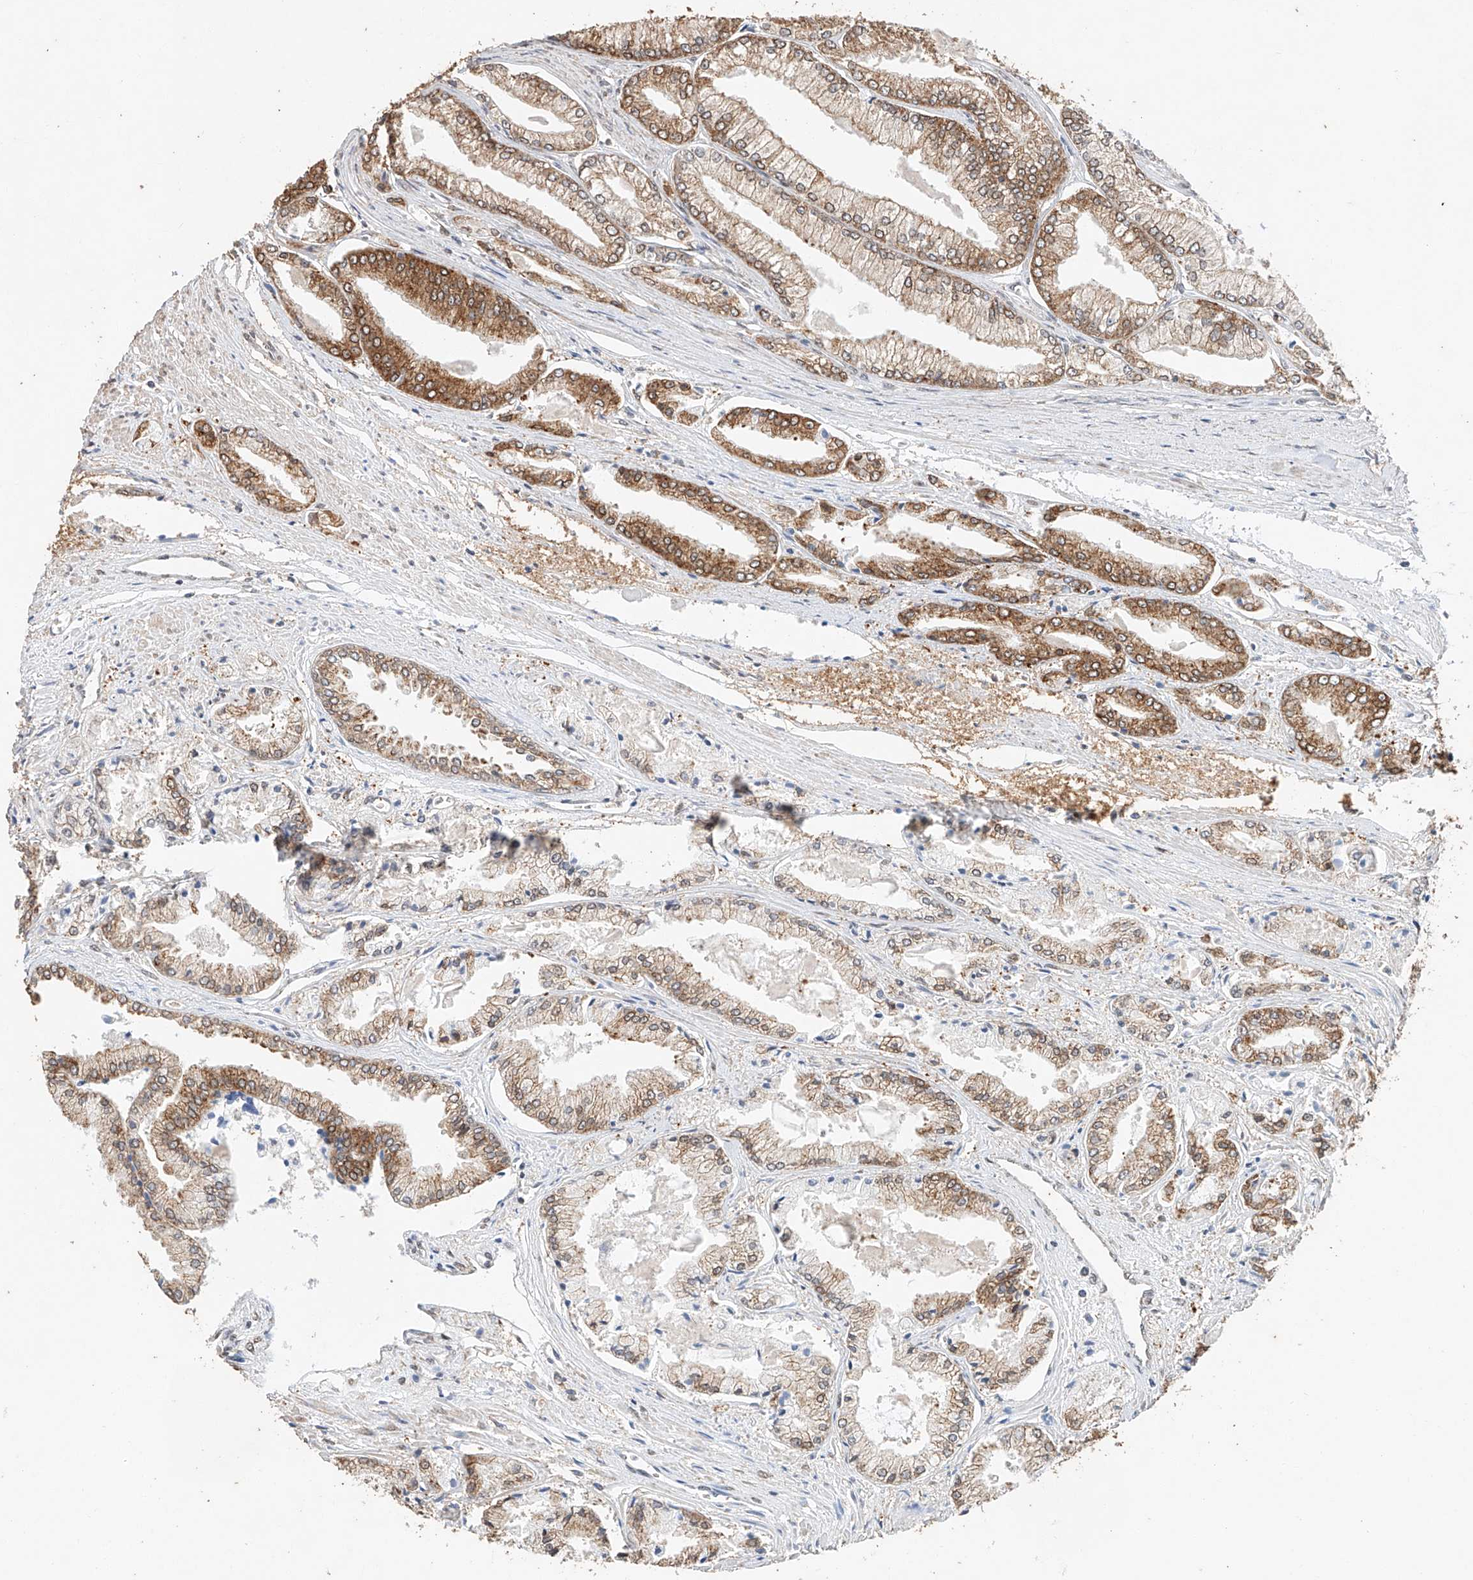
{"staining": {"intensity": "moderate", "quantity": ">75%", "location": "cytoplasmic/membranous"}, "tissue": "prostate cancer", "cell_type": "Tumor cells", "image_type": "cancer", "snomed": [{"axis": "morphology", "description": "Adenocarcinoma, Low grade"}, {"axis": "topography", "description": "Prostate"}], "caption": "Moderate cytoplasmic/membranous positivity for a protein is present in about >75% of tumor cells of prostate cancer (adenocarcinoma (low-grade)) using IHC.", "gene": "CERS4", "patient": {"sex": "male", "age": 52}}